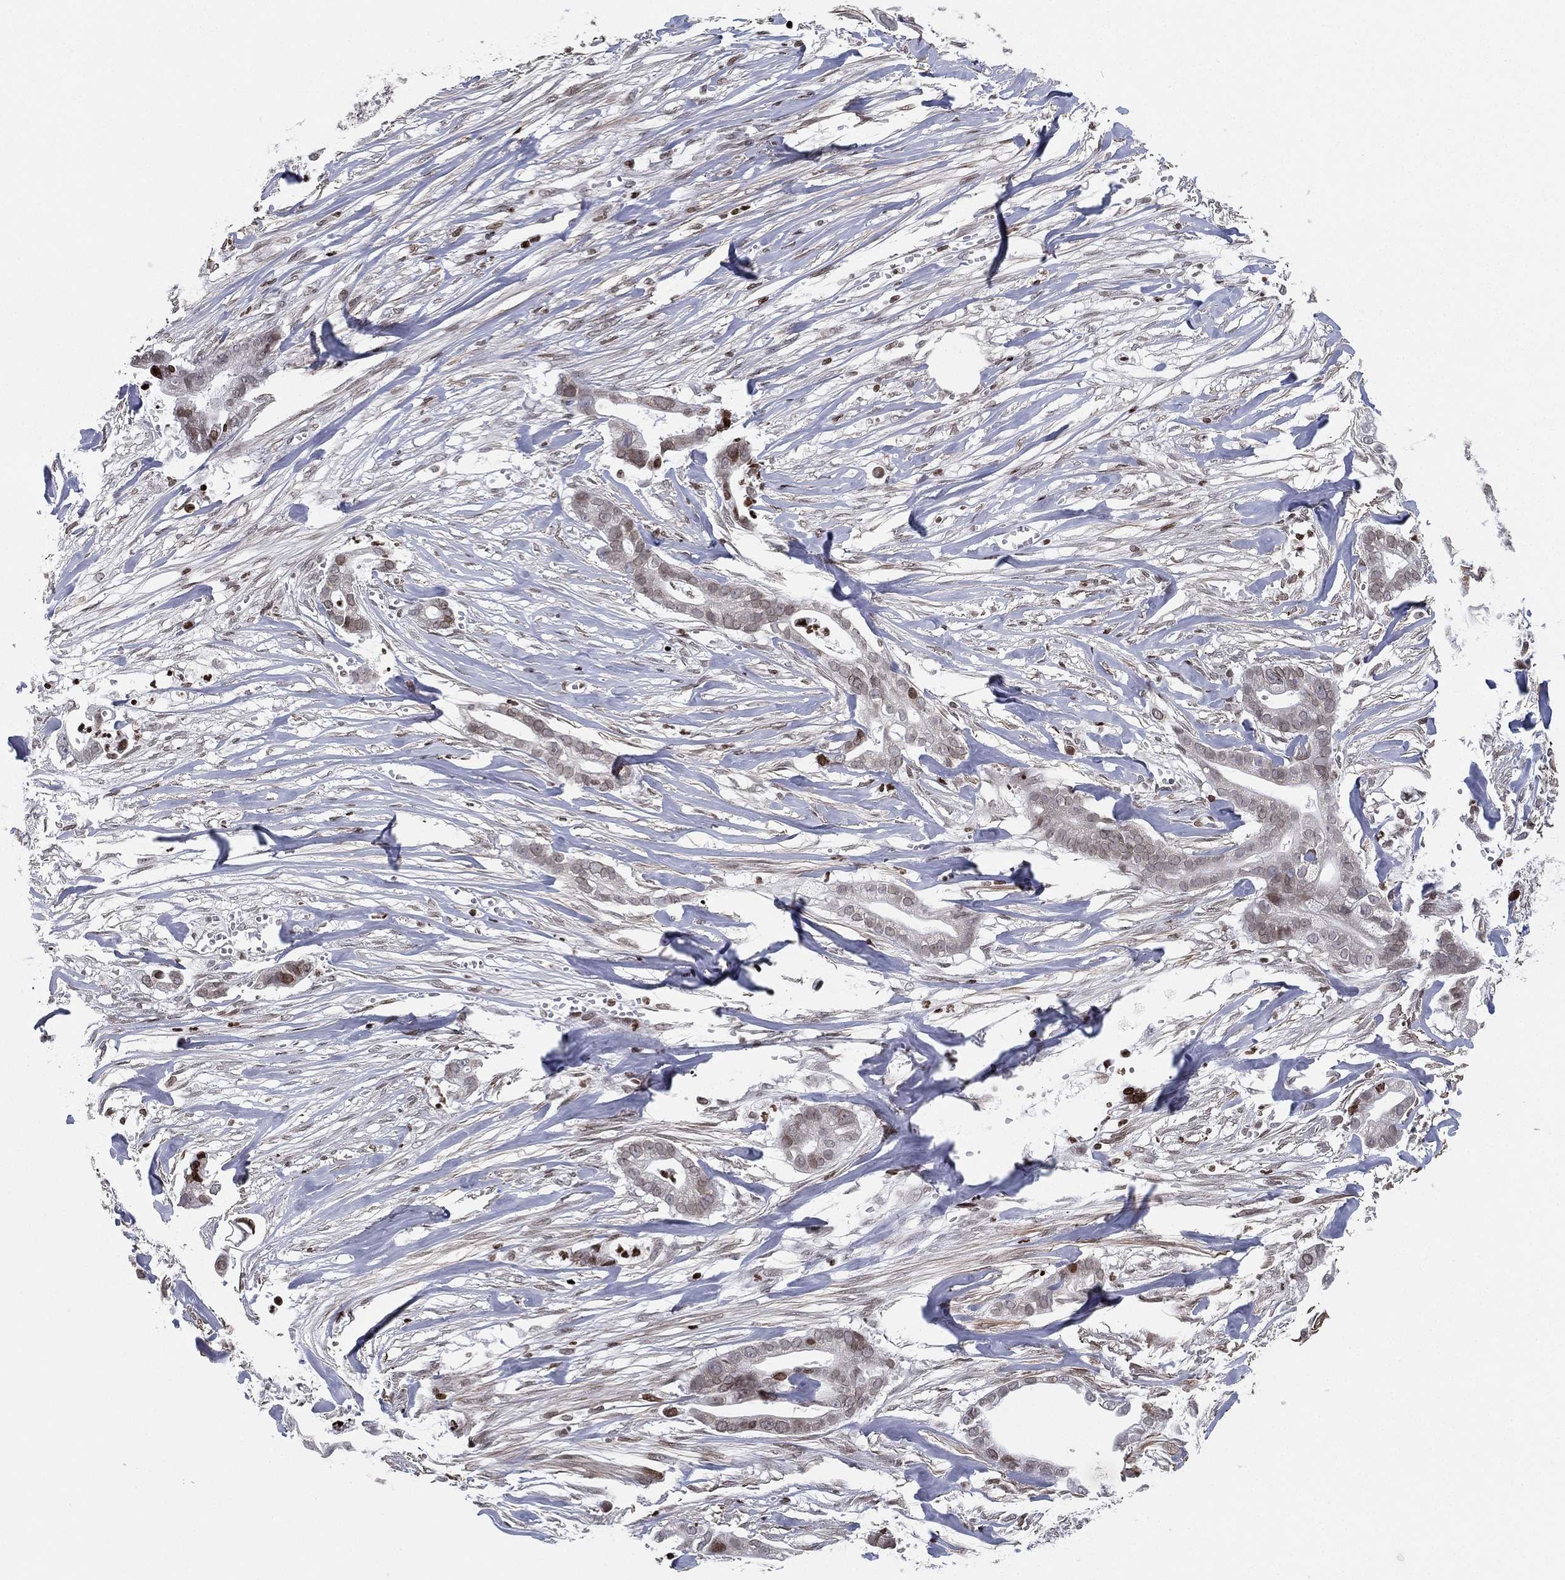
{"staining": {"intensity": "negative", "quantity": "none", "location": "none"}, "tissue": "pancreatic cancer", "cell_type": "Tumor cells", "image_type": "cancer", "snomed": [{"axis": "morphology", "description": "Adenocarcinoma, NOS"}, {"axis": "topography", "description": "Pancreas"}], "caption": "This is a photomicrograph of immunohistochemistry (IHC) staining of pancreatic adenocarcinoma, which shows no positivity in tumor cells. (DAB (3,3'-diaminobenzidine) immunohistochemistry (IHC) with hematoxylin counter stain).", "gene": "MFSD14A", "patient": {"sex": "male", "age": 61}}